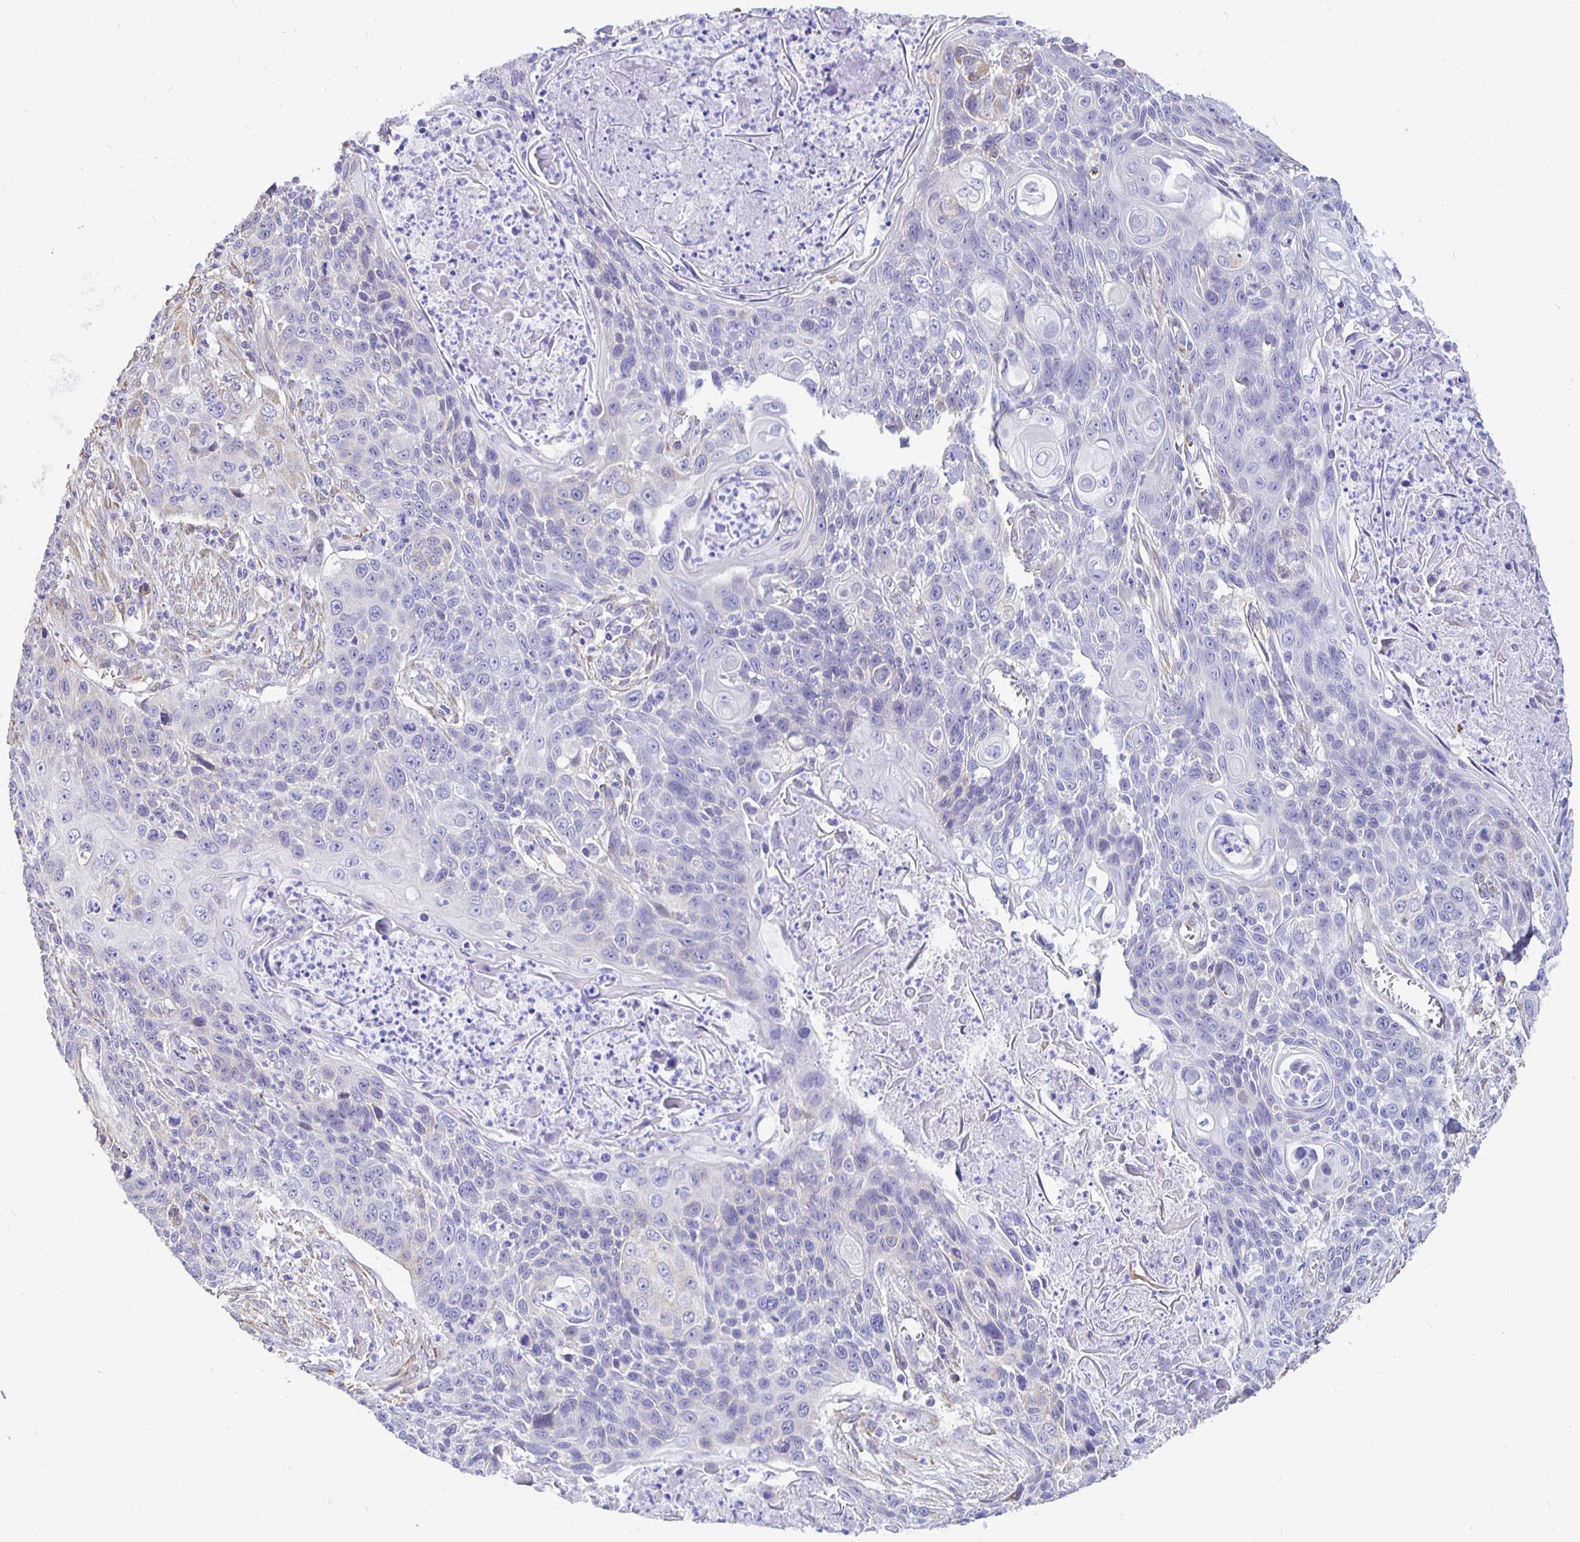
{"staining": {"intensity": "negative", "quantity": "none", "location": "none"}, "tissue": "lung cancer", "cell_type": "Tumor cells", "image_type": "cancer", "snomed": [{"axis": "morphology", "description": "Squamous cell carcinoma, NOS"}, {"axis": "morphology", "description": "Squamous cell carcinoma, metastatic, NOS"}, {"axis": "topography", "description": "Lung"}, {"axis": "topography", "description": "Pleura, NOS"}], "caption": "This is an immunohistochemistry micrograph of squamous cell carcinoma (lung). There is no expression in tumor cells.", "gene": "DNAI2", "patient": {"sex": "male", "age": 72}}